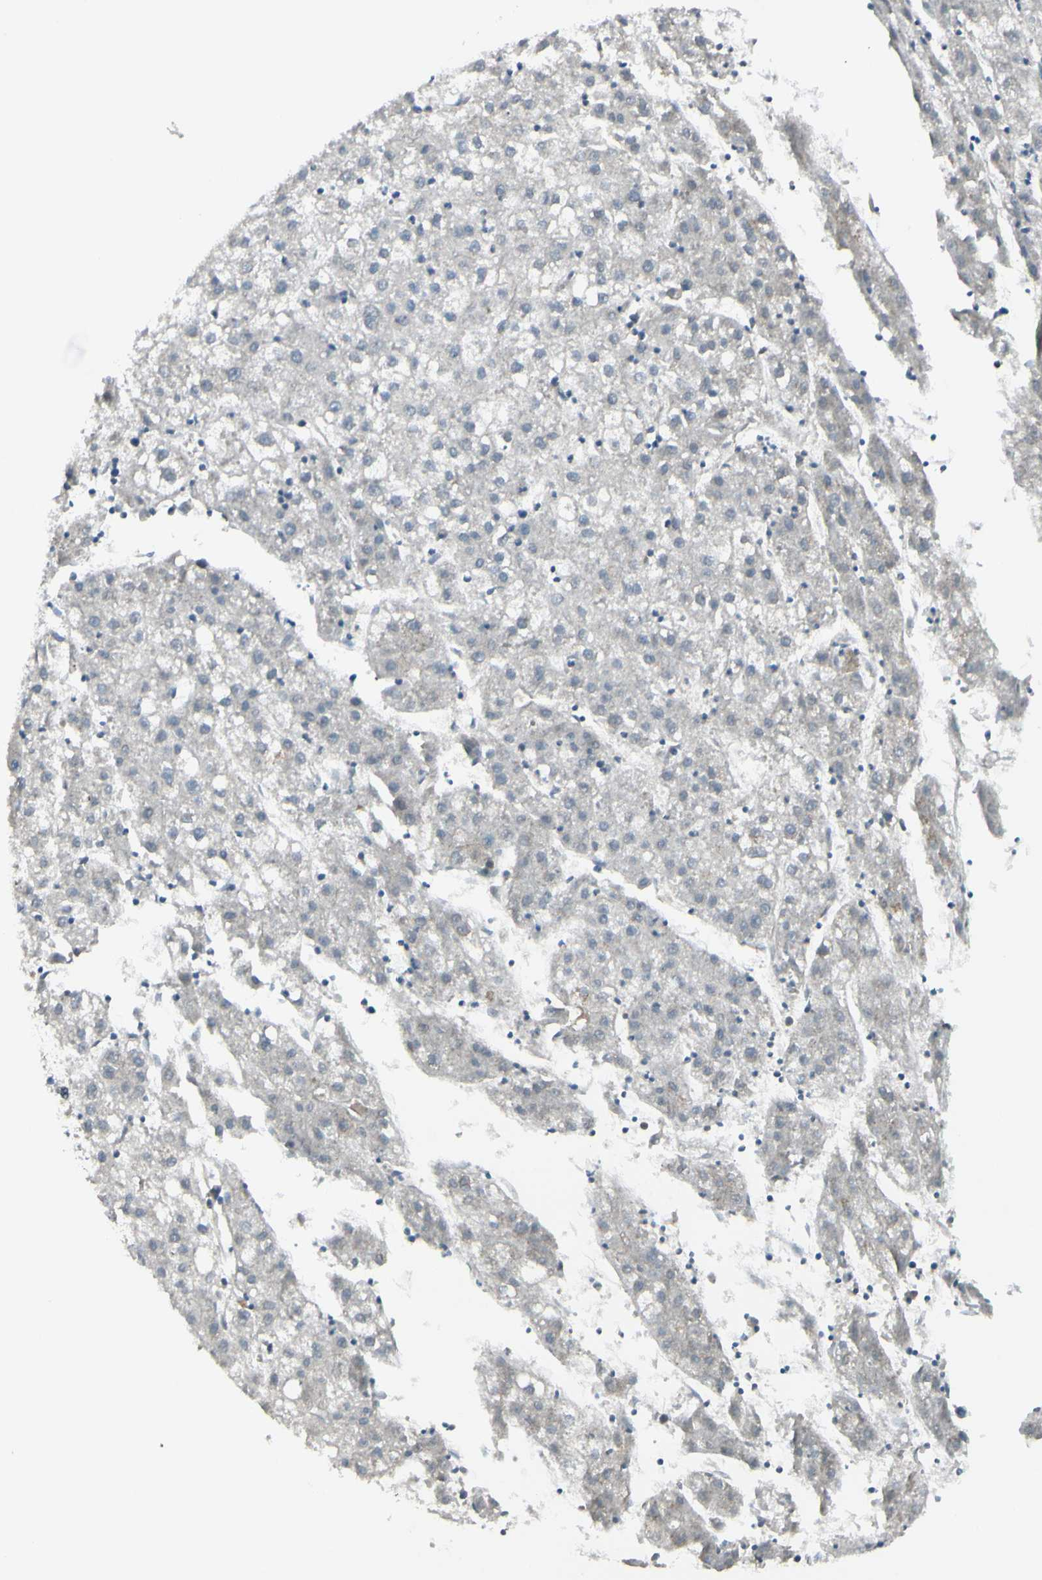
{"staining": {"intensity": "negative", "quantity": "none", "location": "none"}, "tissue": "liver cancer", "cell_type": "Tumor cells", "image_type": "cancer", "snomed": [{"axis": "morphology", "description": "Carcinoma, Hepatocellular, NOS"}, {"axis": "topography", "description": "Liver"}], "caption": "IHC micrograph of liver cancer (hepatocellular carcinoma) stained for a protein (brown), which demonstrates no staining in tumor cells.", "gene": "FHL2", "patient": {"sex": "male", "age": 72}}